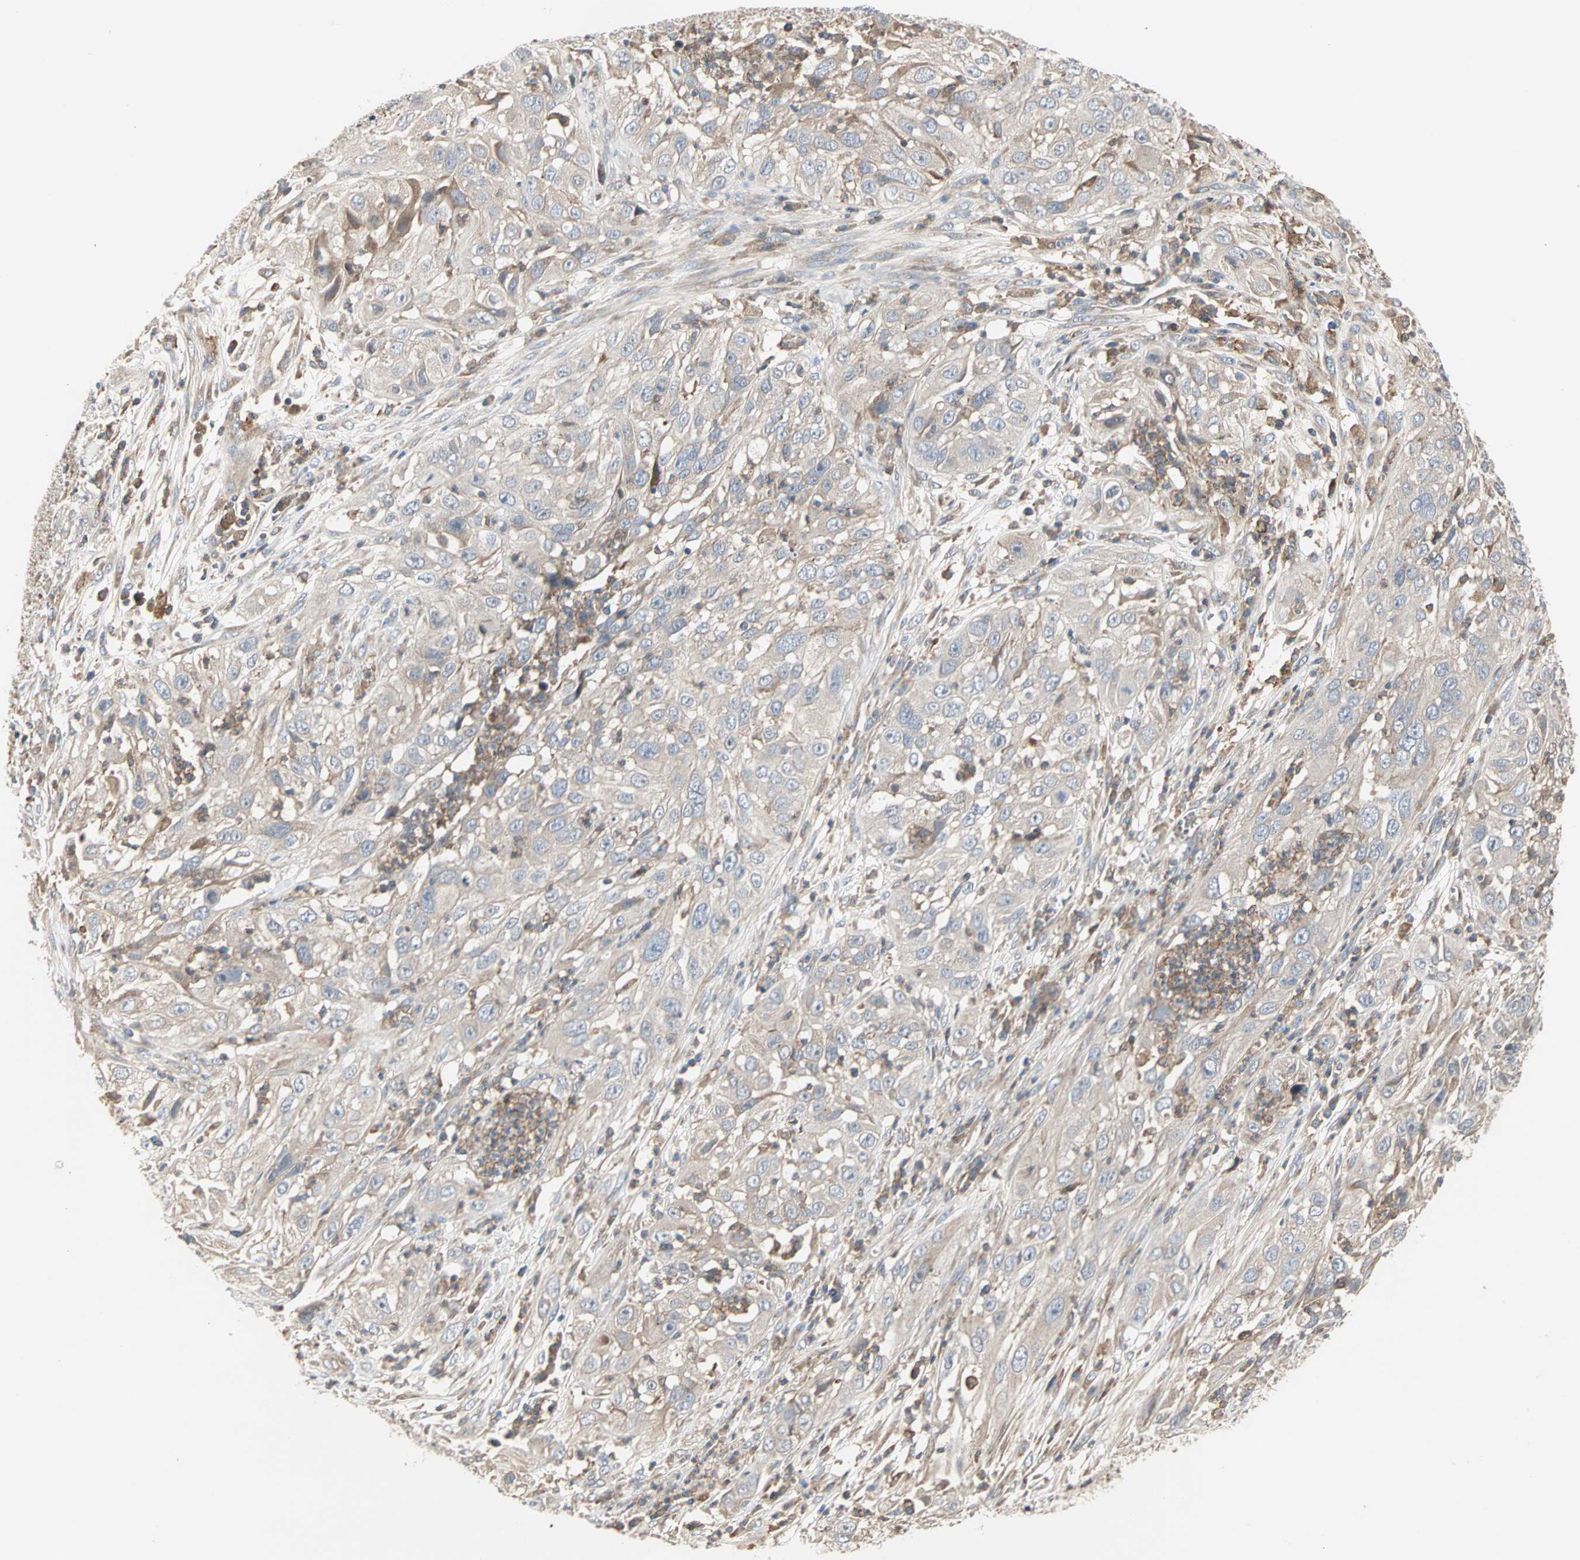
{"staining": {"intensity": "weak", "quantity": "25%-75%", "location": "cytoplasmic/membranous"}, "tissue": "cervical cancer", "cell_type": "Tumor cells", "image_type": "cancer", "snomed": [{"axis": "morphology", "description": "Squamous cell carcinoma, NOS"}, {"axis": "topography", "description": "Cervix"}], "caption": "Protein expression analysis of human squamous cell carcinoma (cervical) reveals weak cytoplasmic/membranous expression in approximately 25%-75% of tumor cells.", "gene": "GNAI2", "patient": {"sex": "female", "age": 32}}